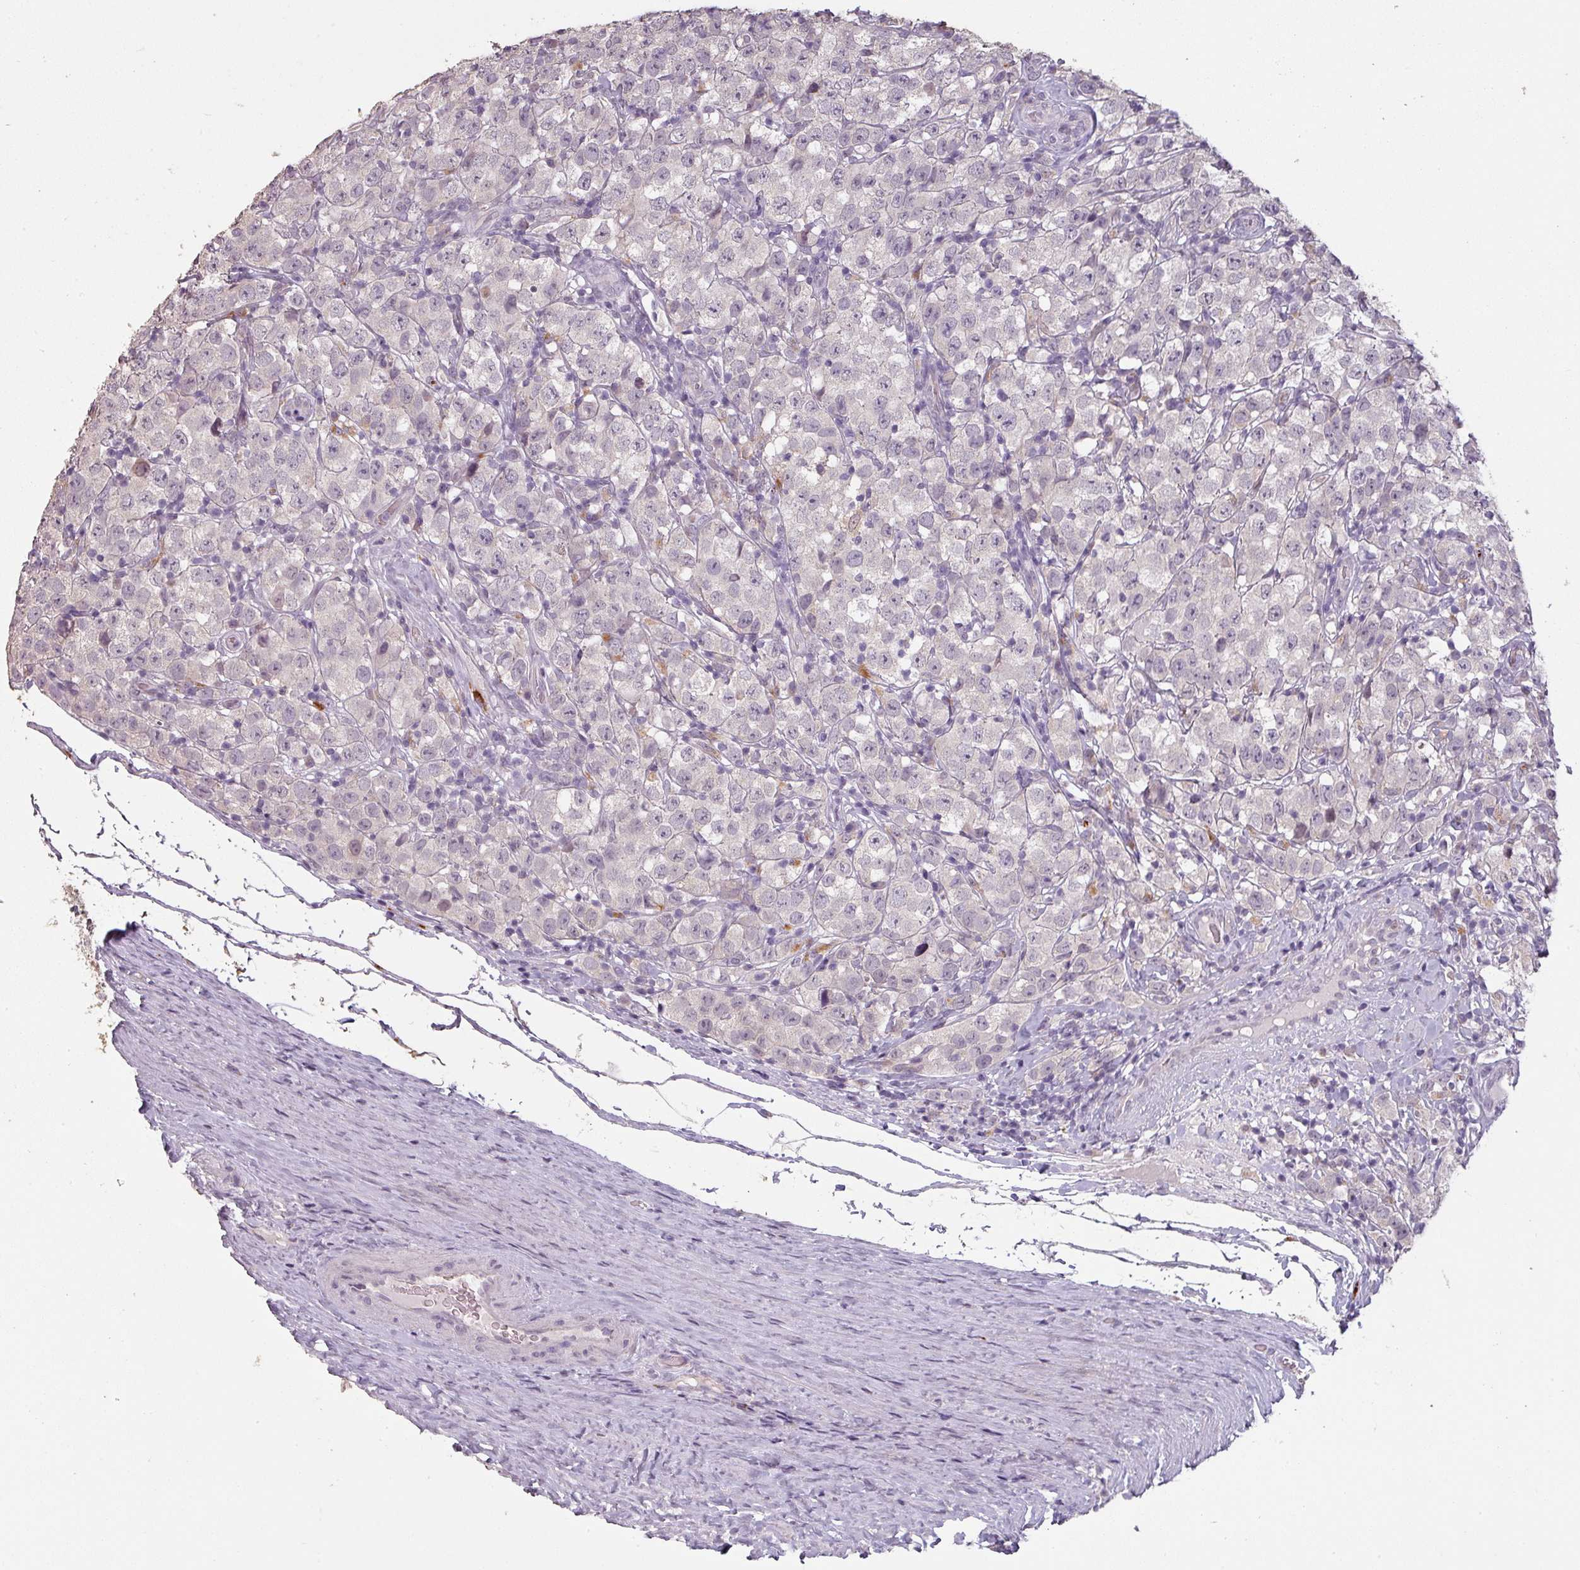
{"staining": {"intensity": "negative", "quantity": "none", "location": "none"}, "tissue": "testis cancer", "cell_type": "Tumor cells", "image_type": "cancer", "snomed": [{"axis": "morphology", "description": "Seminoma, NOS"}, {"axis": "morphology", "description": "Carcinoma, Embryonal, NOS"}, {"axis": "topography", "description": "Testis"}], "caption": "Immunohistochemical staining of testis cancer shows no significant expression in tumor cells.", "gene": "LYPLA1", "patient": {"sex": "male", "age": 41}}